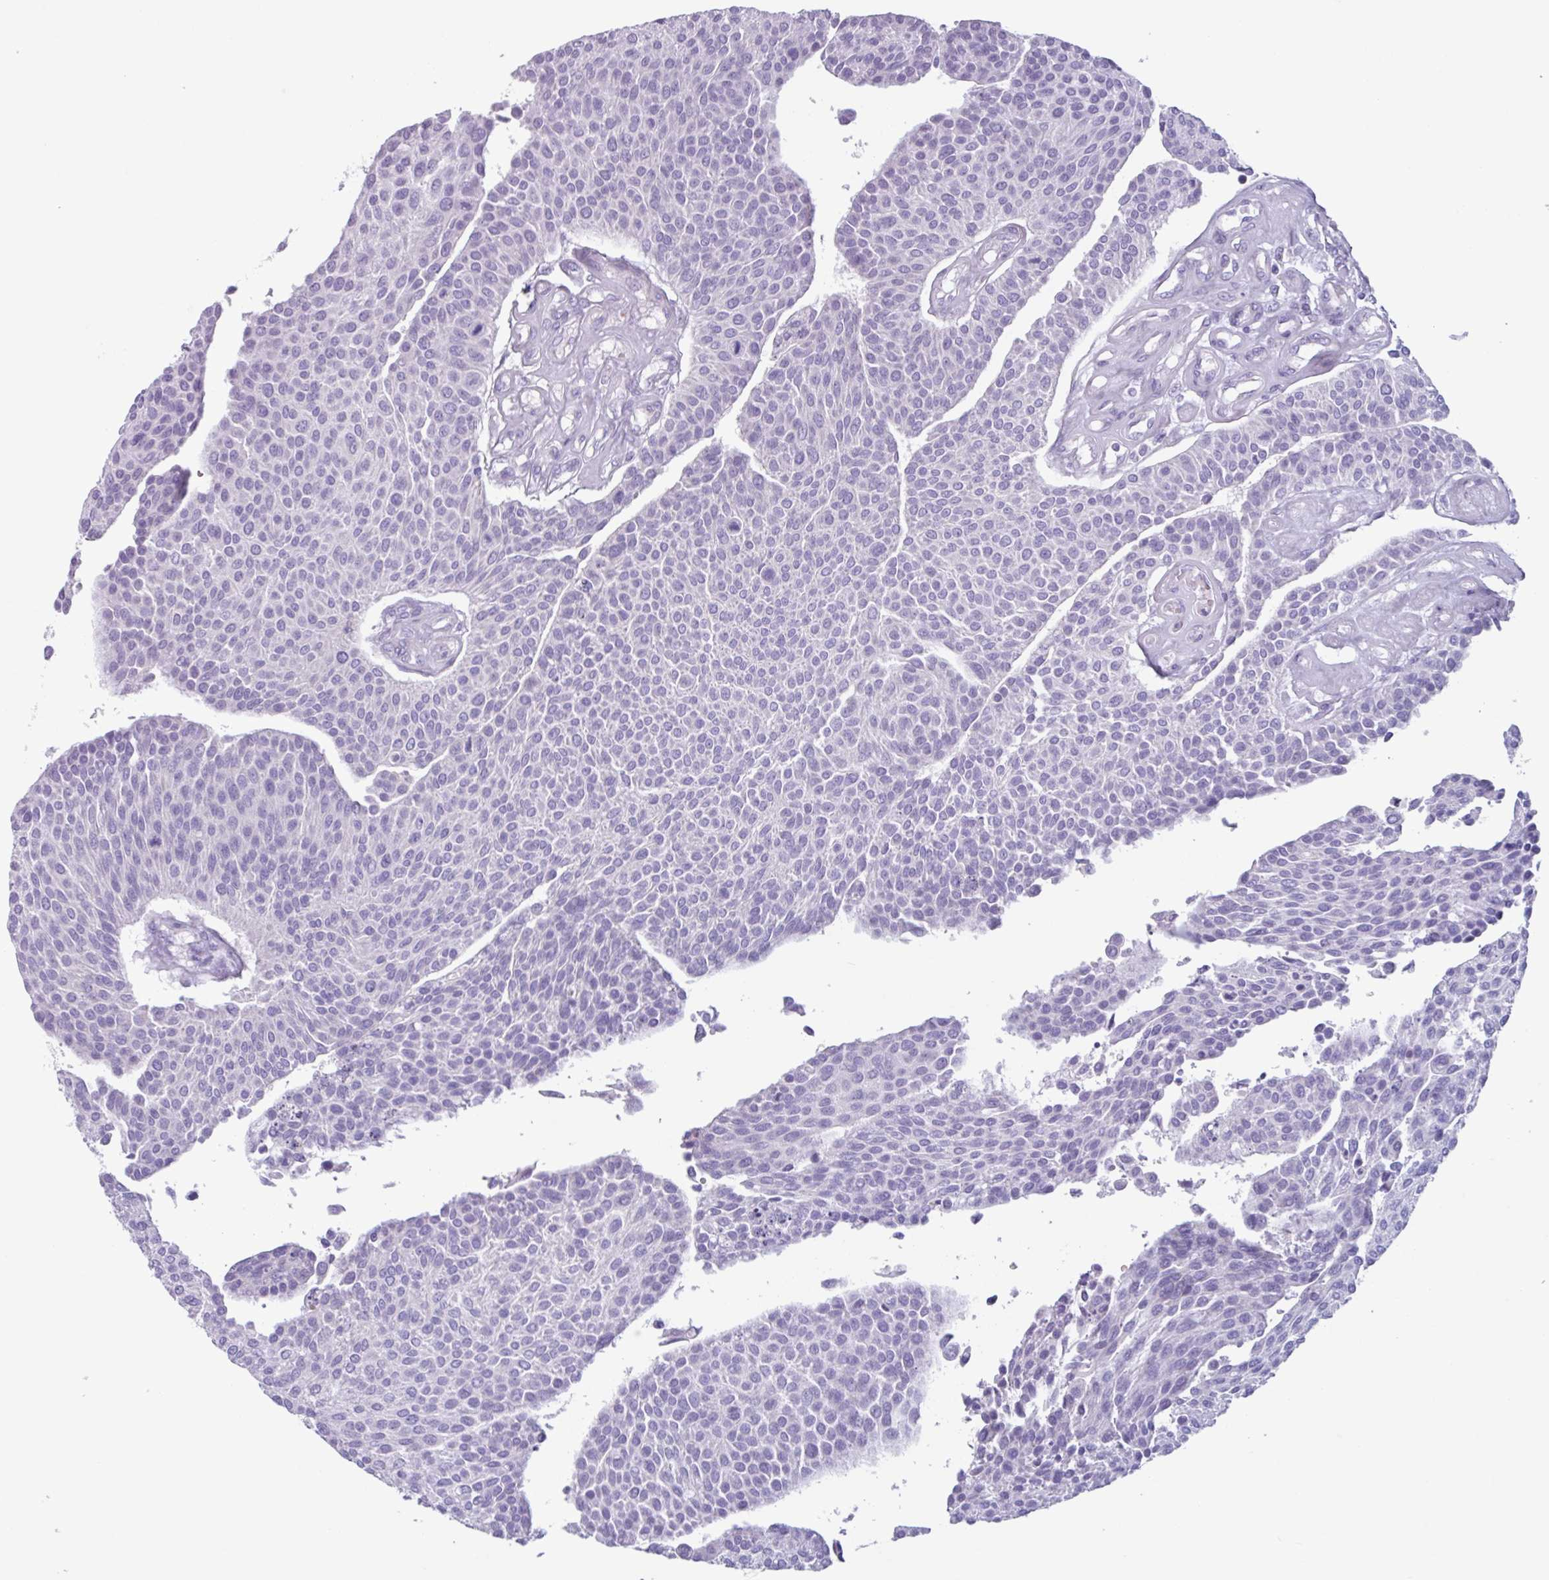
{"staining": {"intensity": "negative", "quantity": "none", "location": "none"}, "tissue": "urothelial cancer", "cell_type": "Tumor cells", "image_type": "cancer", "snomed": [{"axis": "morphology", "description": "Urothelial carcinoma, NOS"}, {"axis": "topography", "description": "Urinary bladder"}], "caption": "DAB (3,3'-diaminobenzidine) immunohistochemical staining of transitional cell carcinoma demonstrates no significant positivity in tumor cells.", "gene": "ADGRE1", "patient": {"sex": "male", "age": 55}}